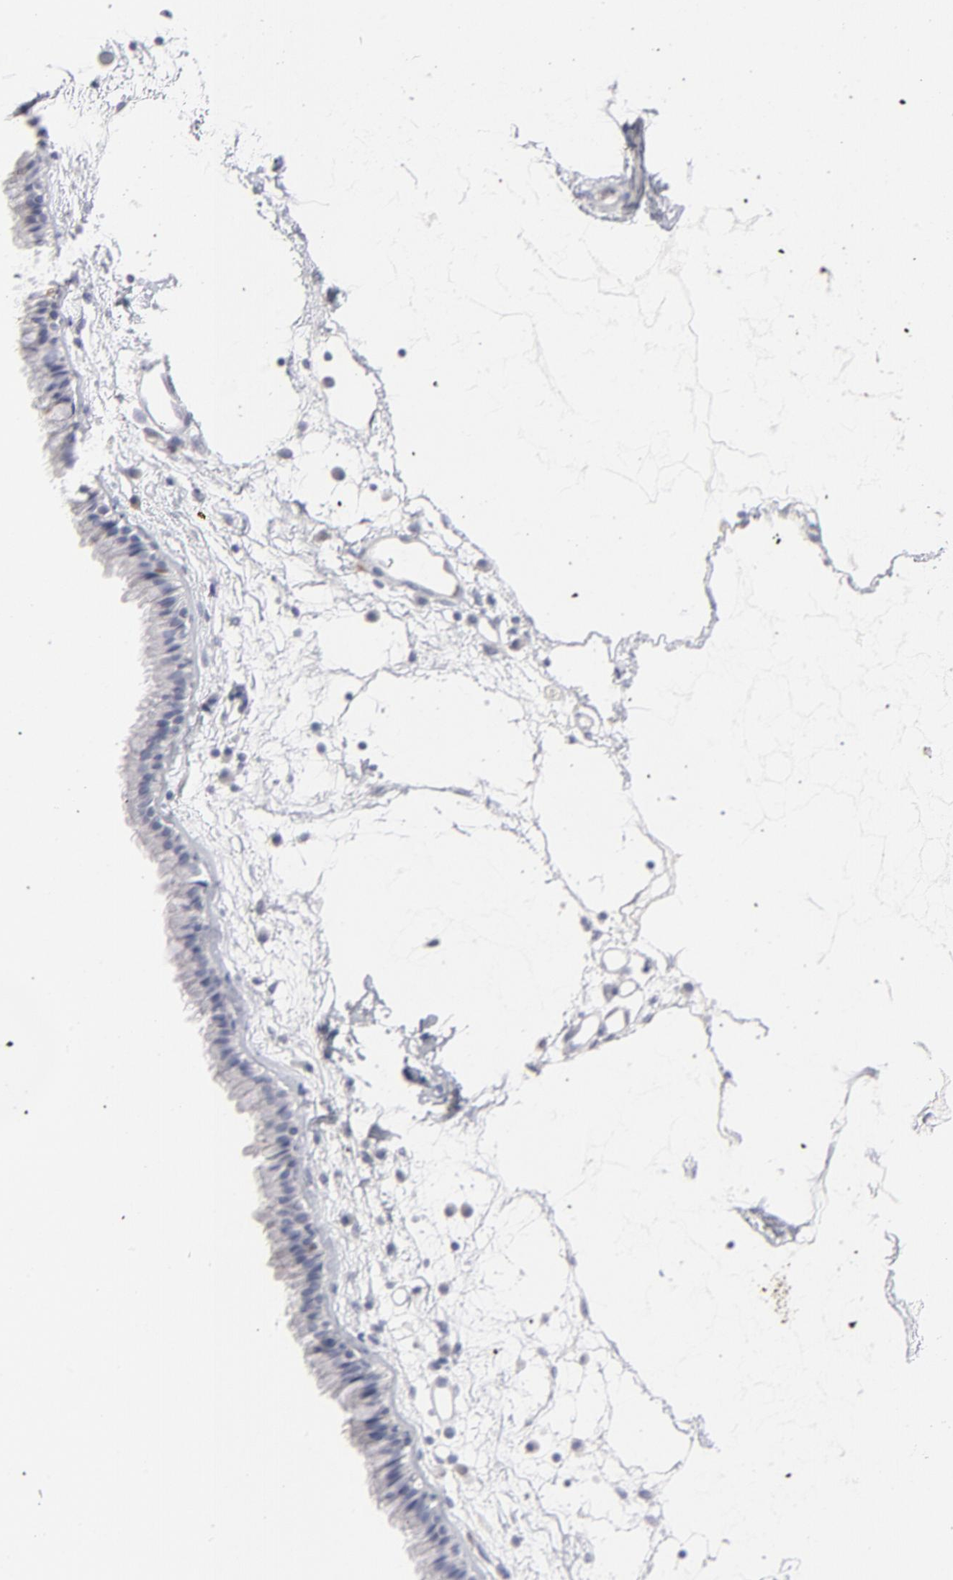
{"staining": {"intensity": "moderate", "quantity": "<25%", "location": "nuclear"}, "tissue": "nasopharynx", "cell_type": "Respiratory epithelial cells", "image_type": "normal", "snomed": [{"axis": "morphology", "description": "Normal tissue, NOS"}, {"axis": "morphology", "description": "Inflammation, NOS"}, {"axis": "topography", "description": "Nasopharynx"}], "caption": "Nasopharynx stained with a brown dye demonstrates moderate nuclear positive positivity in about <25% of respiratory epithelial cells.", "gene": "MCM7", "patient": {"sex": "male", "age": 48}}